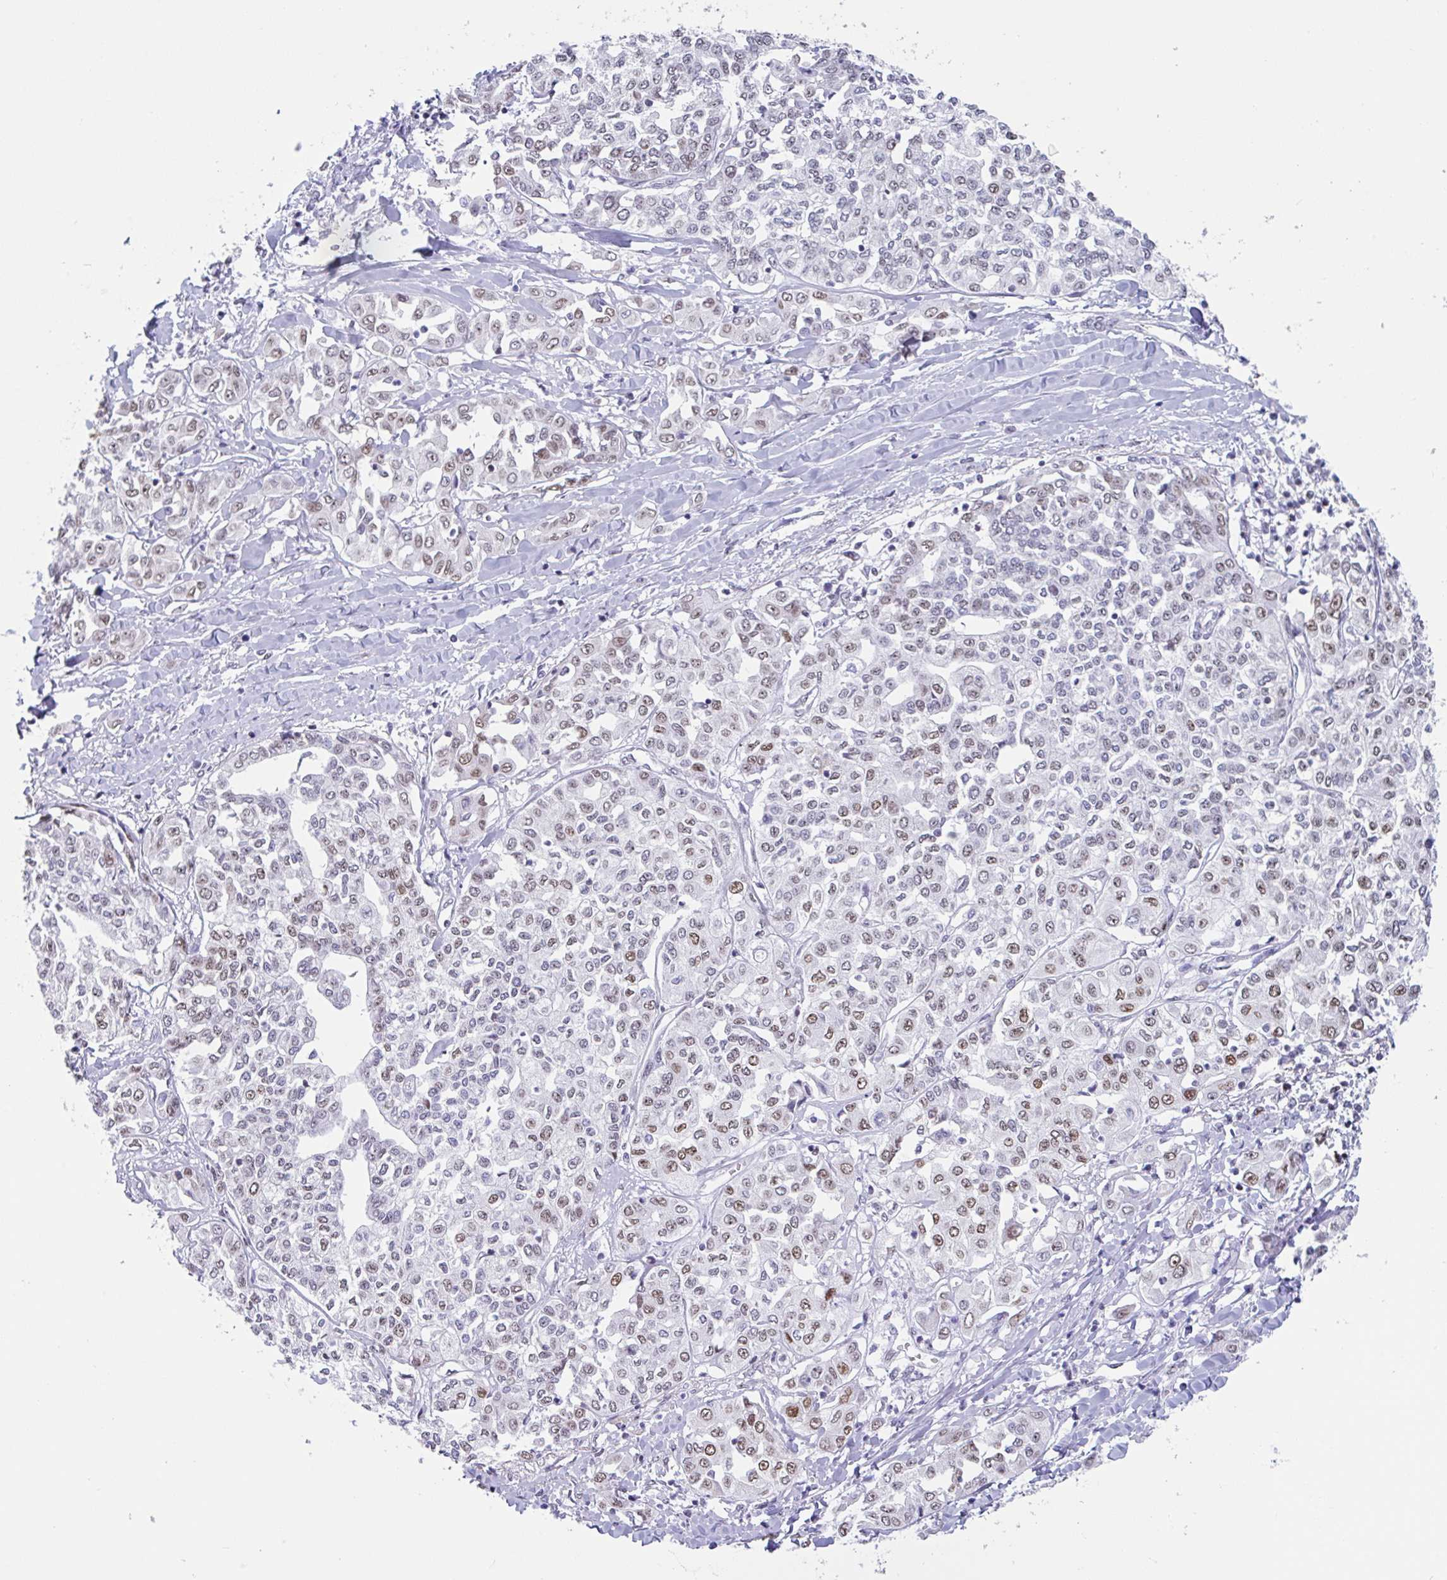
{"staining": {"intensity": "moderate", "quantity": "25%-75%", "location": "nuclear"}, "tissue": "liver cancer", "cell_type": "Tumor cells", "image_type": "cancer", "snomed": [{"axis": "morphology", "description": "Cholangiocarcinoma"}, {"axis": "topography", "description": "Liver"}], "caption": "IHC (DAB (3,3'-diaminobenzidine)) staining of liver cancer (cholangiocarcinoma) shows moderate nuclear protein staining in about 25%-75% of tumor cells.", "gene": "LENG9", "patient": {"sex": "female", "age": 77}}